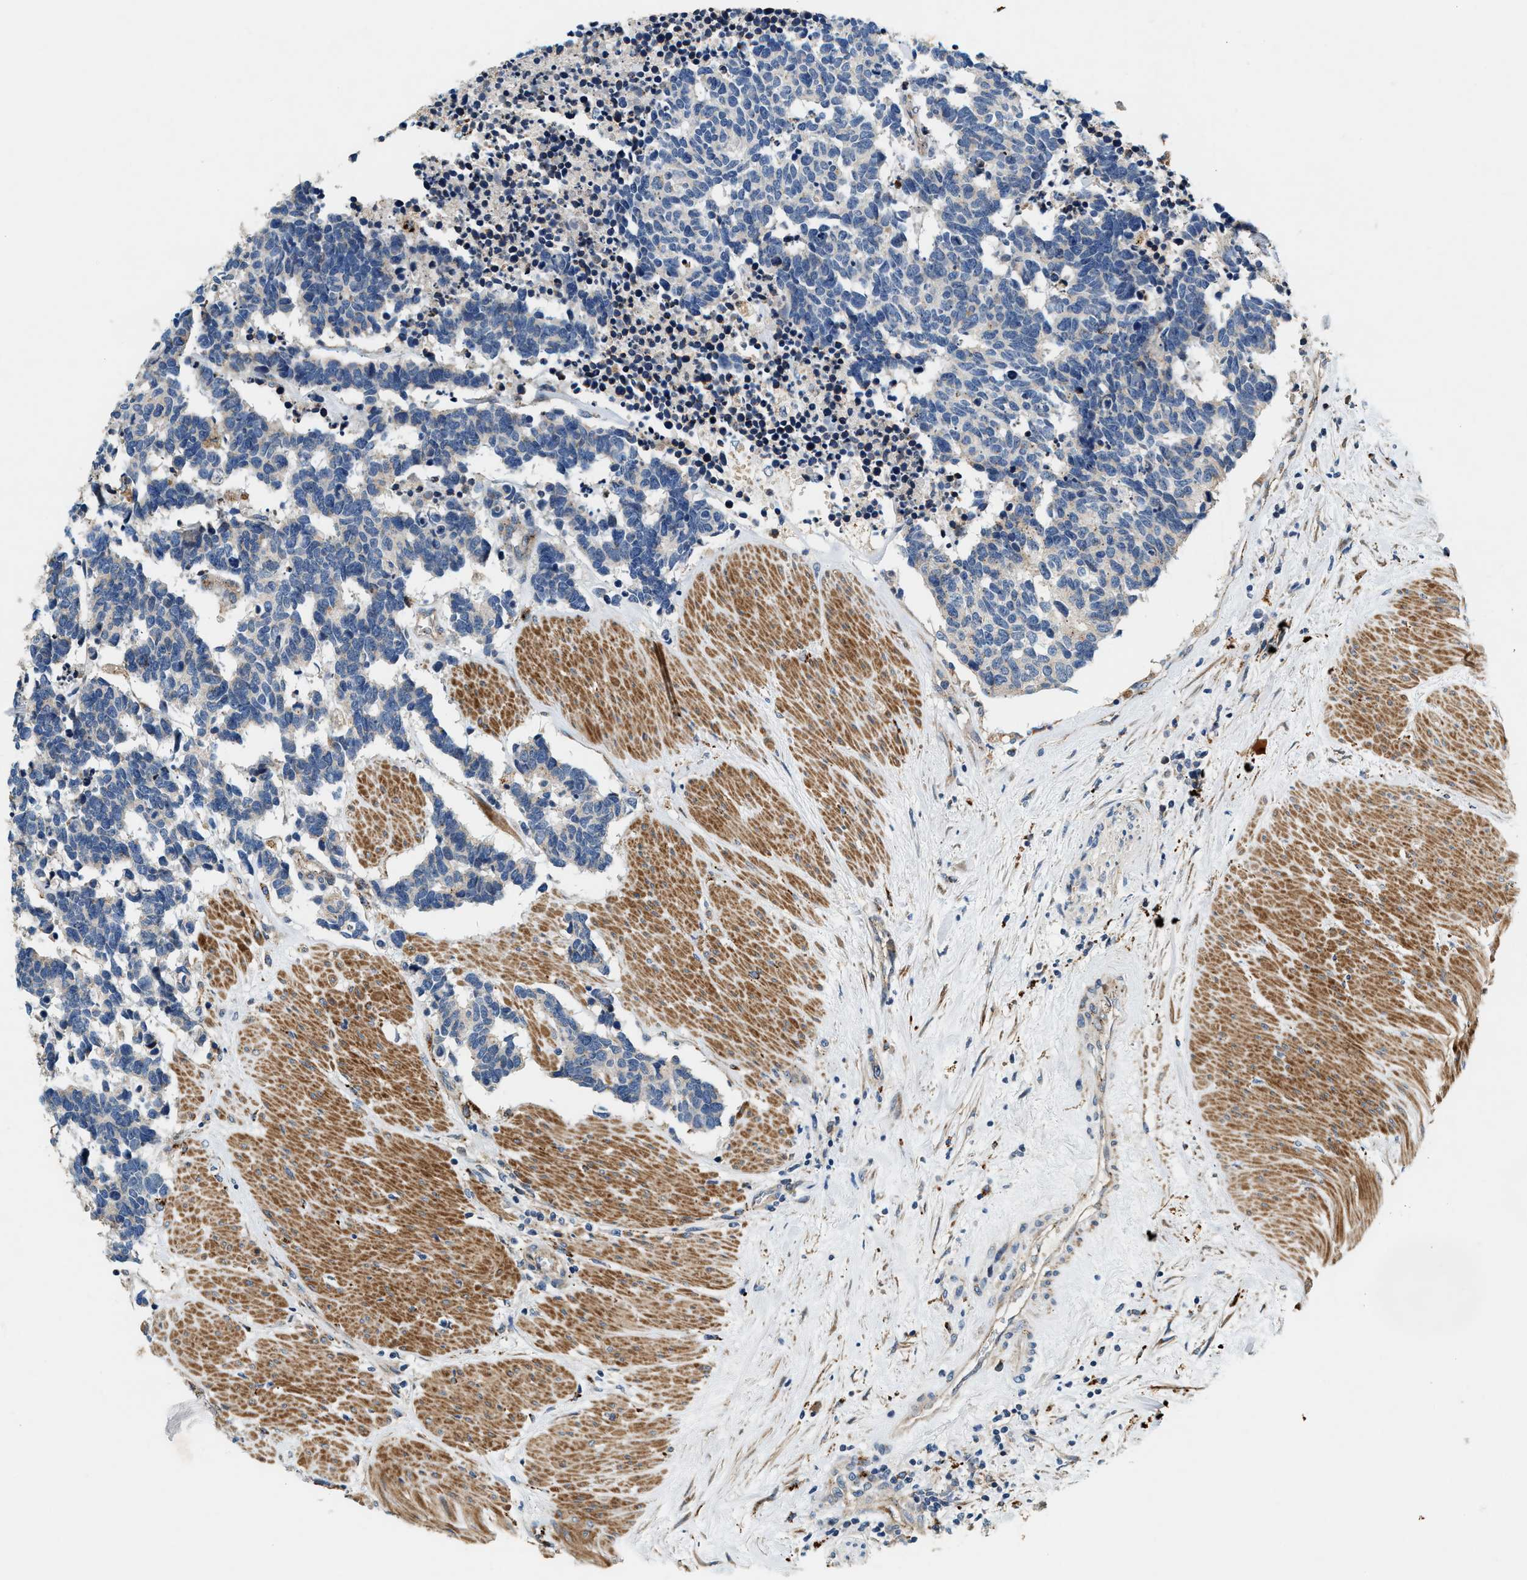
{"staining": {"intensity": "negative", "quantity": "none", "location": "none"}, "tissue": "carcinoid", "cell_type": "Tumor cells", "image_type": "cancer", "snomed": [{"axis": "morphology", "description": "Carcinoma, NOS"}, {"axis": "morphology", "description": "Carcinoid, malignant, NOS"}, {"axis": "topography", "description": "Urinary bladder"}], "caption": "Protein analysis of carcinoid demonstrates no significant staining in tumor cells. Nuclei are stained in blue.", "gene": "DUSP10", "patient": {"sex": "male", "age": 57}}